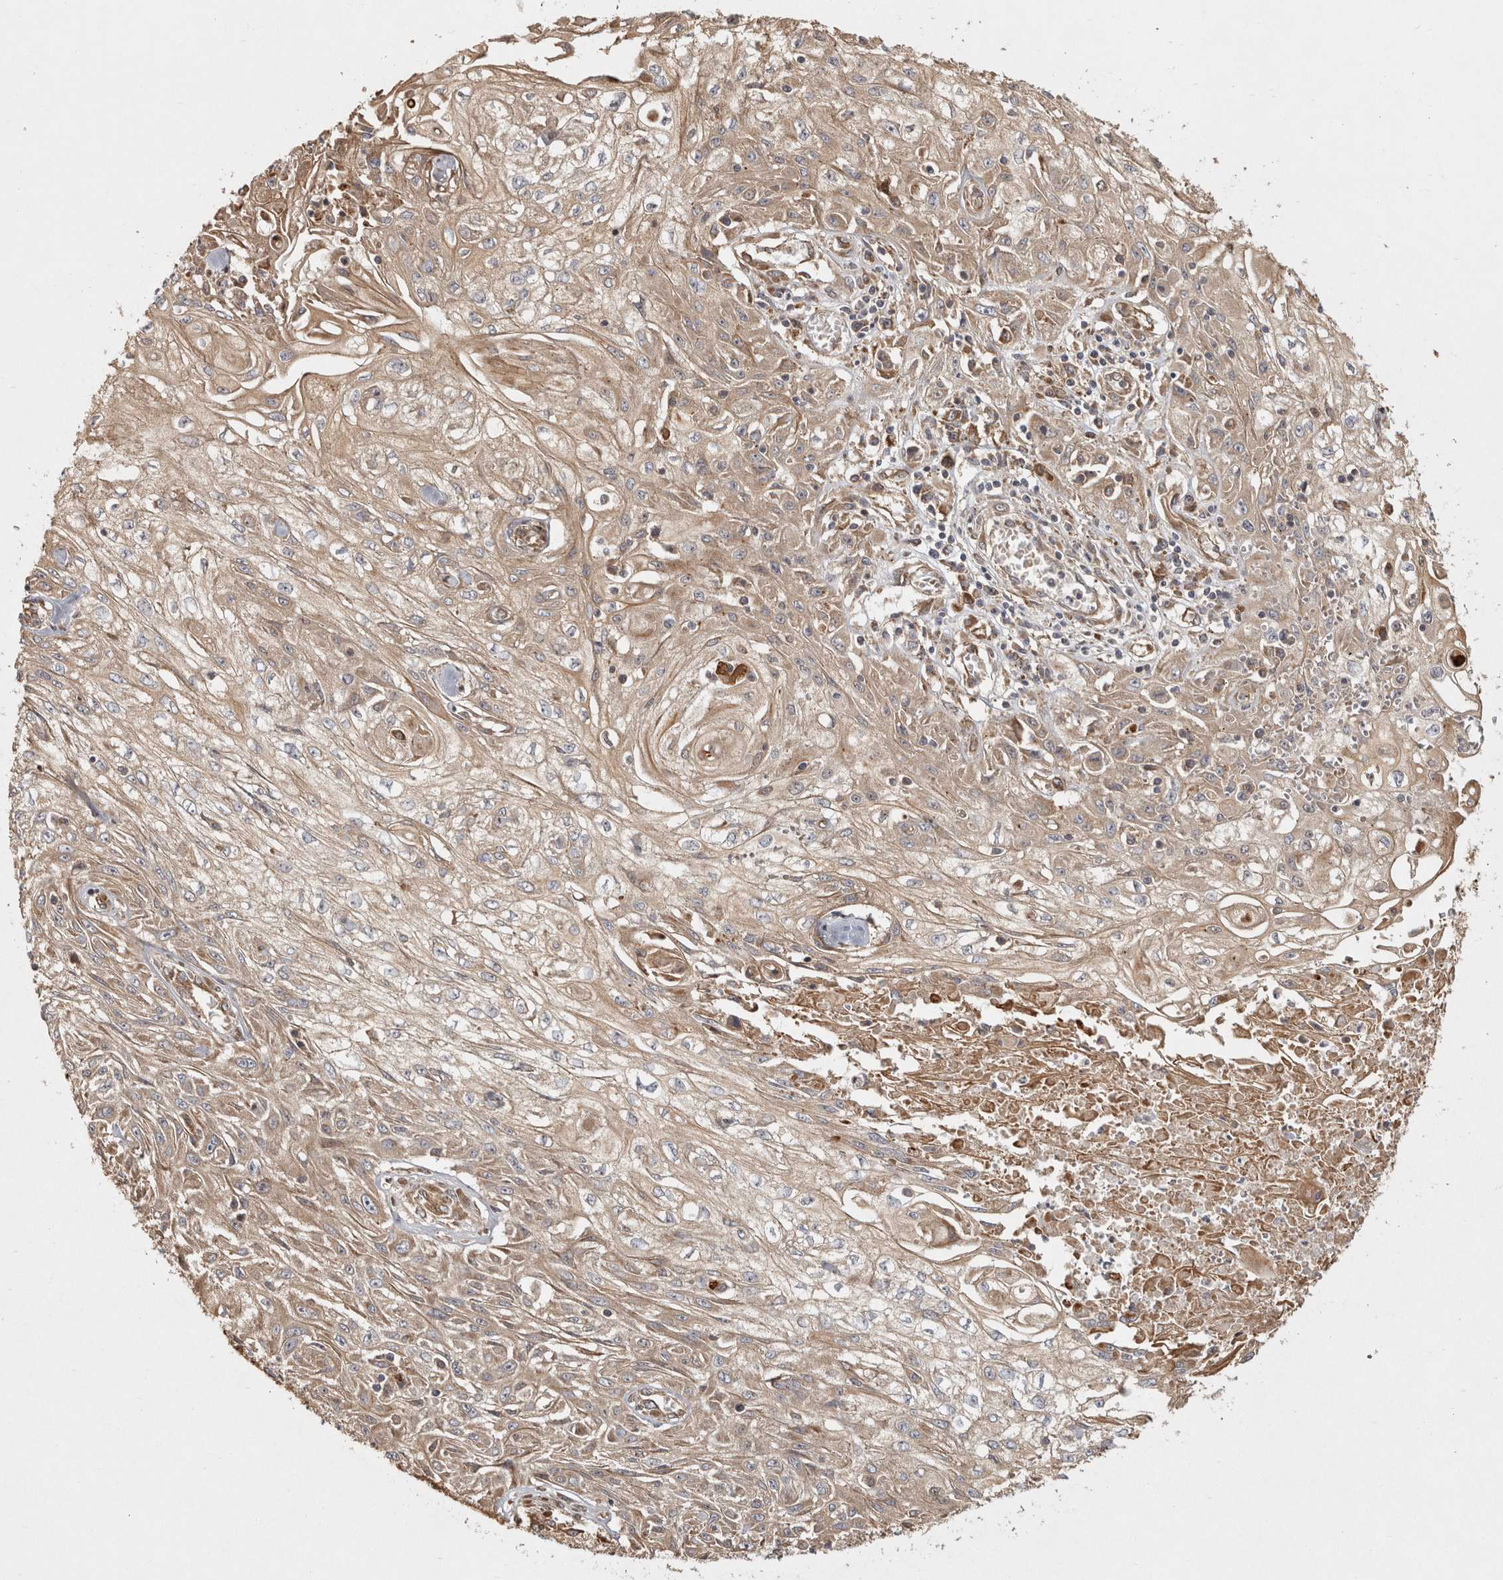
{"staining": {"intensity": "weak", "quantity": ">75%", "location": "cytoplasmic/membranous"}, "tissue": "skin cancer", "cell_type": "Tumor cells", "image_type": "cancer", "snomed": [{"axis": "morphology", "description": "Squamous cell carcinoma, NOS"}, {"axis": "morphology", "description": "Squamous cell carcinoma, metastatic, NOS"}, {"axis": "topography", "description": "Skin"}, {"axis": "topography", "description": "Lymph node"}], "caption": "About >75% of tumor cells in human skin cancer (squamous cell carcinoma) display weak cytoplasmic/membranous protein expression as visualized by brown immunohistochemical staining.", "gene": "CAMSAP2", "patient": {"sex": "male", "age": 75}}